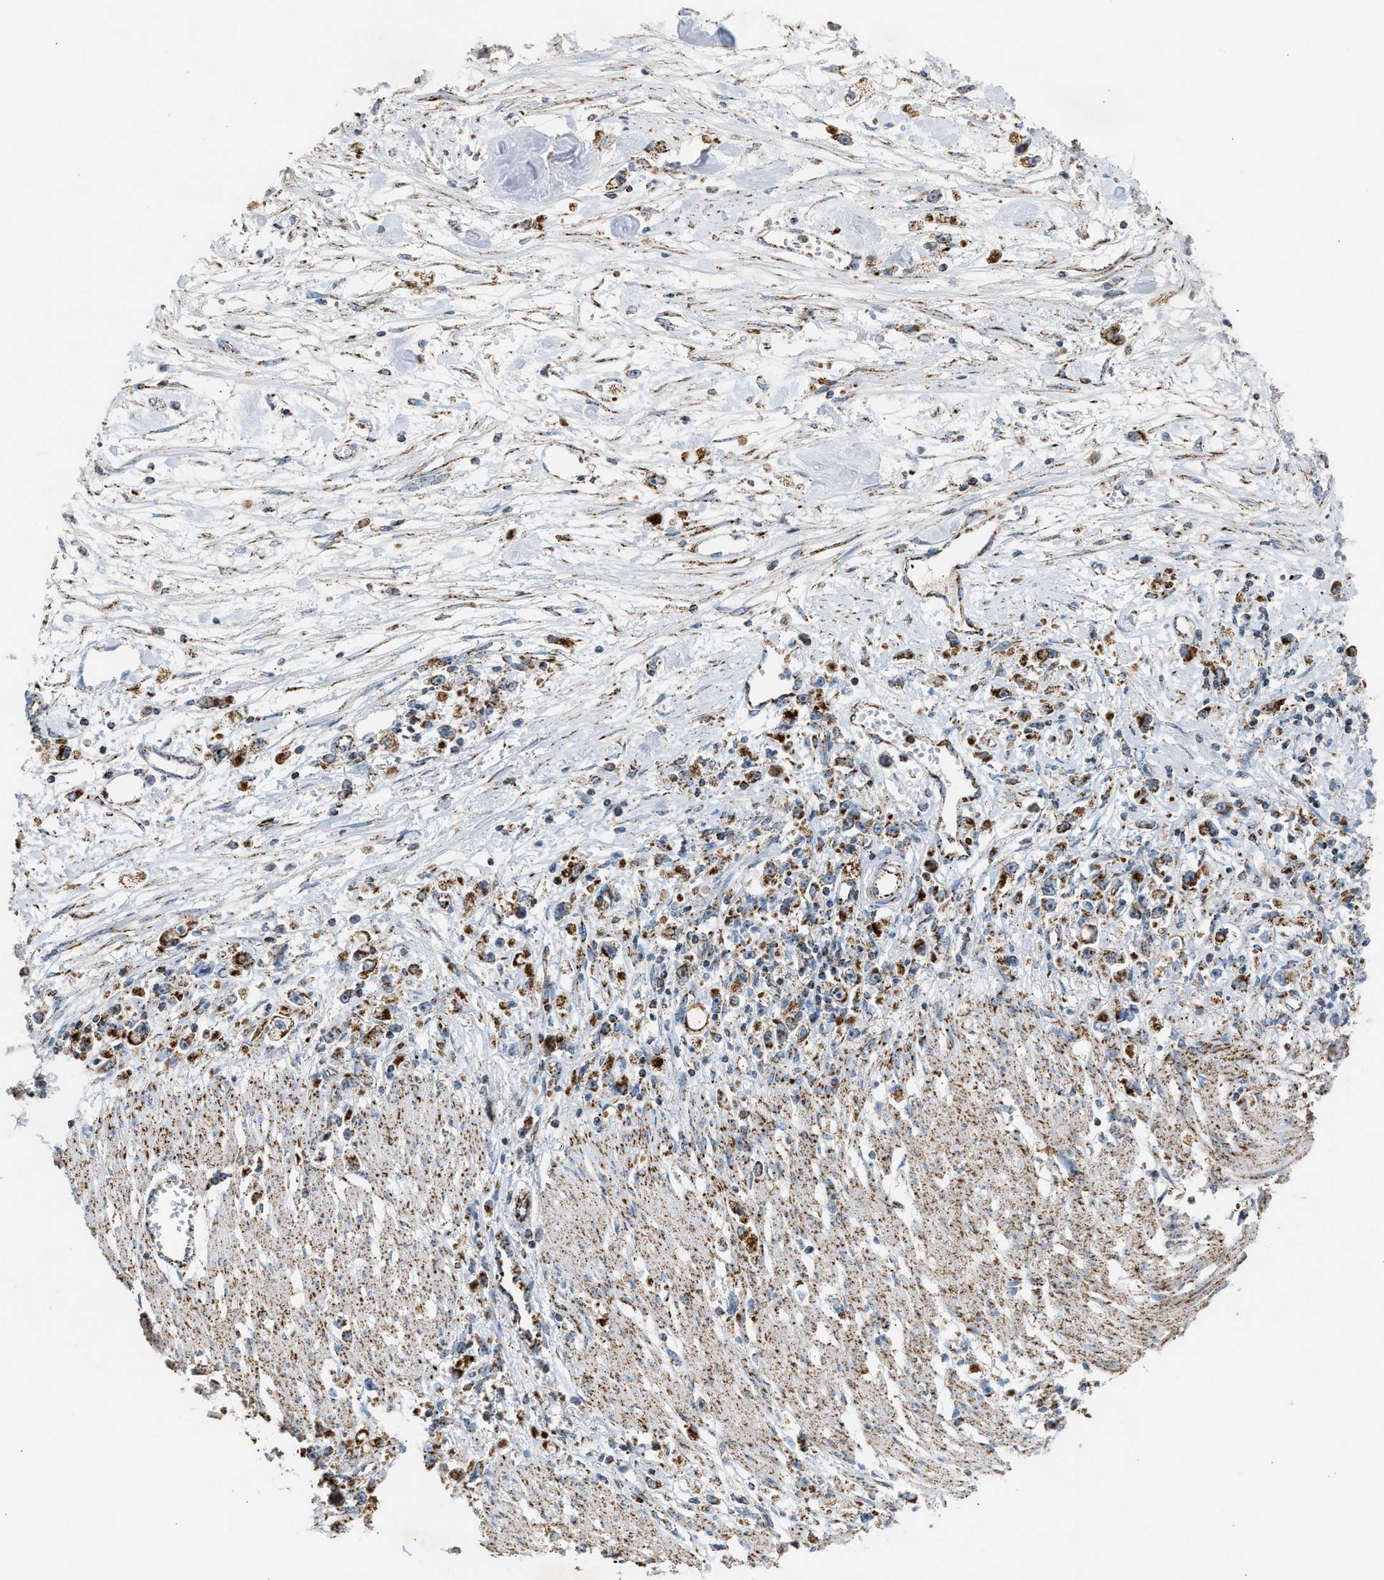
{"staining": {"intensity": "strong", "quantity": ">75%", "location": "cytoplasmic/membranous"}, "tissue": "stomach cancer", "cell_type": "Tumor cells", "image_type": "cancer", "snomed": [{"axis": "morphology", "description": "Adenocarcinoma, NOS"}, {"axis": "topography", "description": "Stomach"}], "caption": "Immunohistochemical staining of human stomach cancer (adenocarcinoma) exhibits high levels of strong cytoplasmic/membranous protein positivity in approximately >75% of tumor cells.", "gene": "OGDH", "patient": {"sex": "female", "age": 59}}